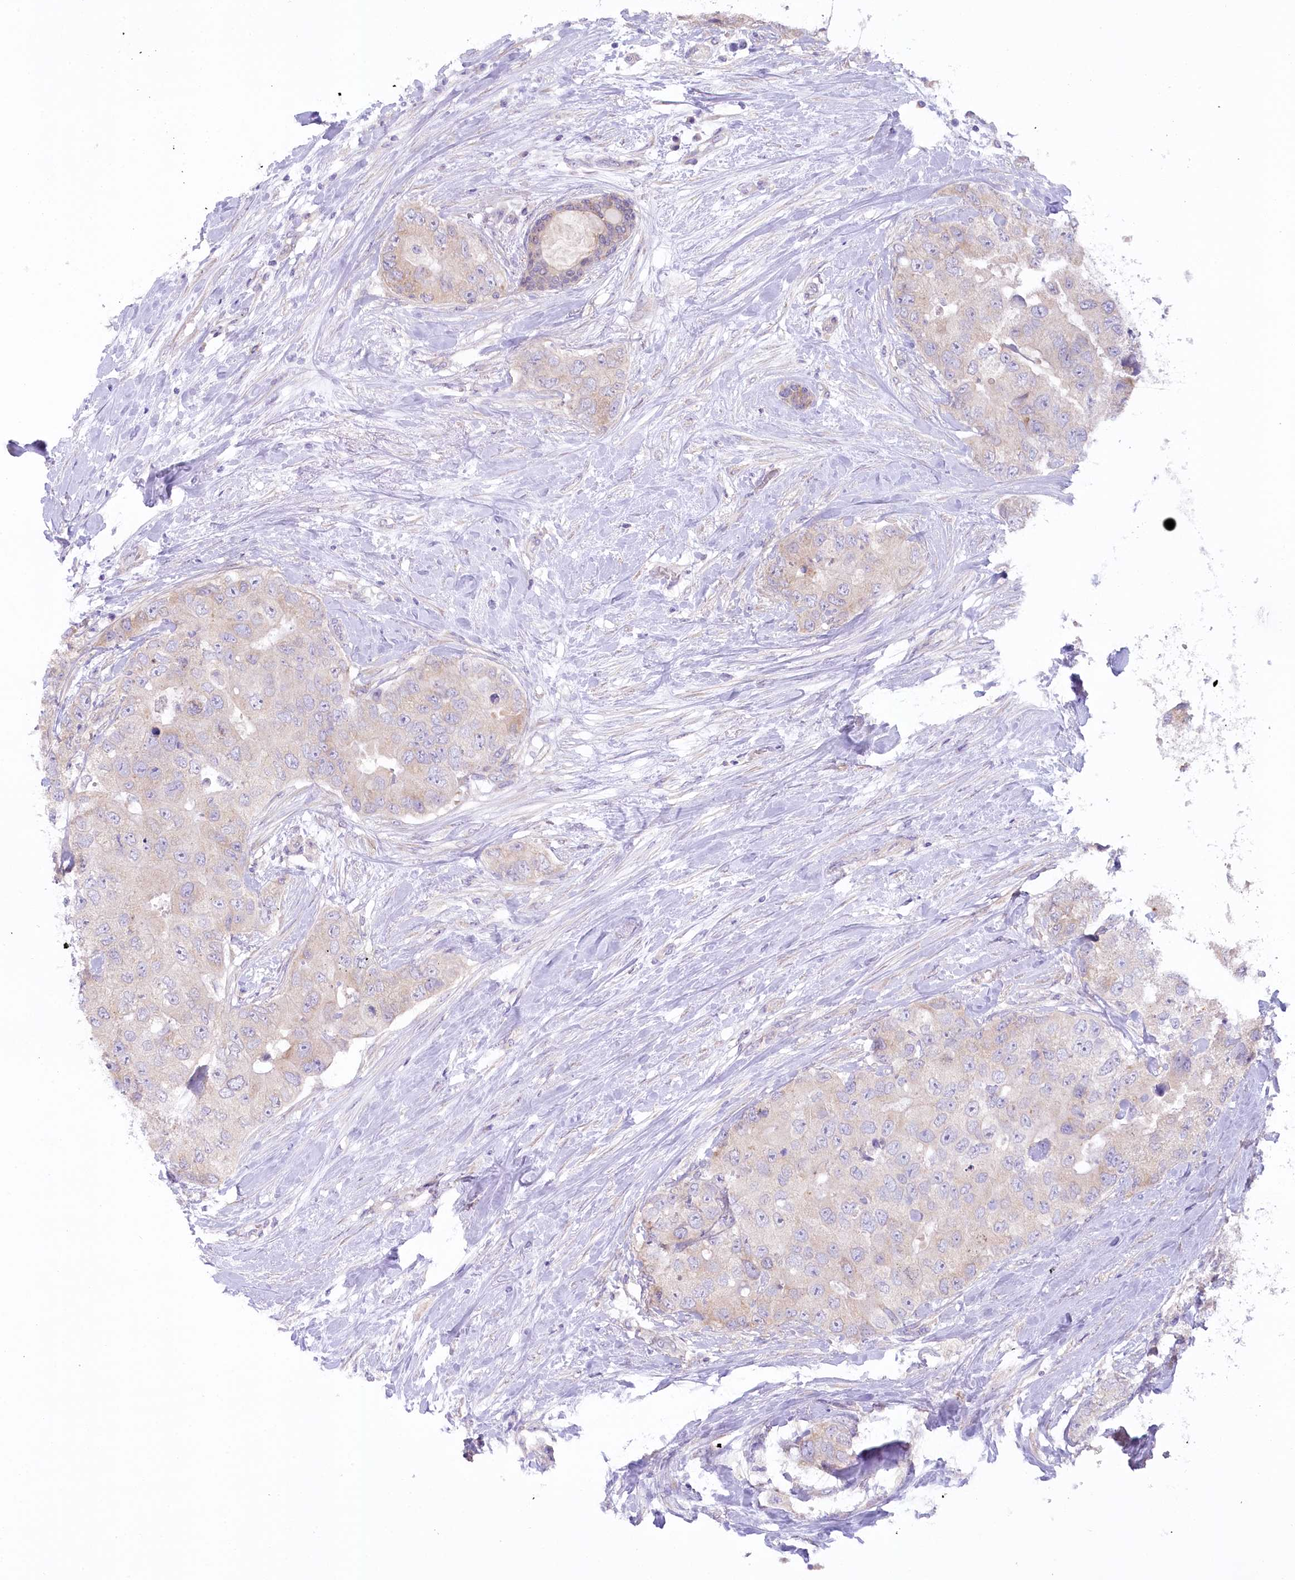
{"staining": {"intensity": "negative", "quantity": "none", "location": "none"}, "tissue": "breast cancer", "cell_type": "Tumor cells", "image_type": "cancer", "snomed": [{"axis": "morphology", "description": "Duct carcinoma"}, {"axis": "topography", "description": "Breast"}], "caption": "An image of breast intraductal carcinoma stained for a protein exhibits no brown staining in tumor cells. (DAB immunohistochemistry visualized using brightfield microscopy, high magnification).", "gene": "MYOZ1", "patient": {"sex": "female", "age": 62}}